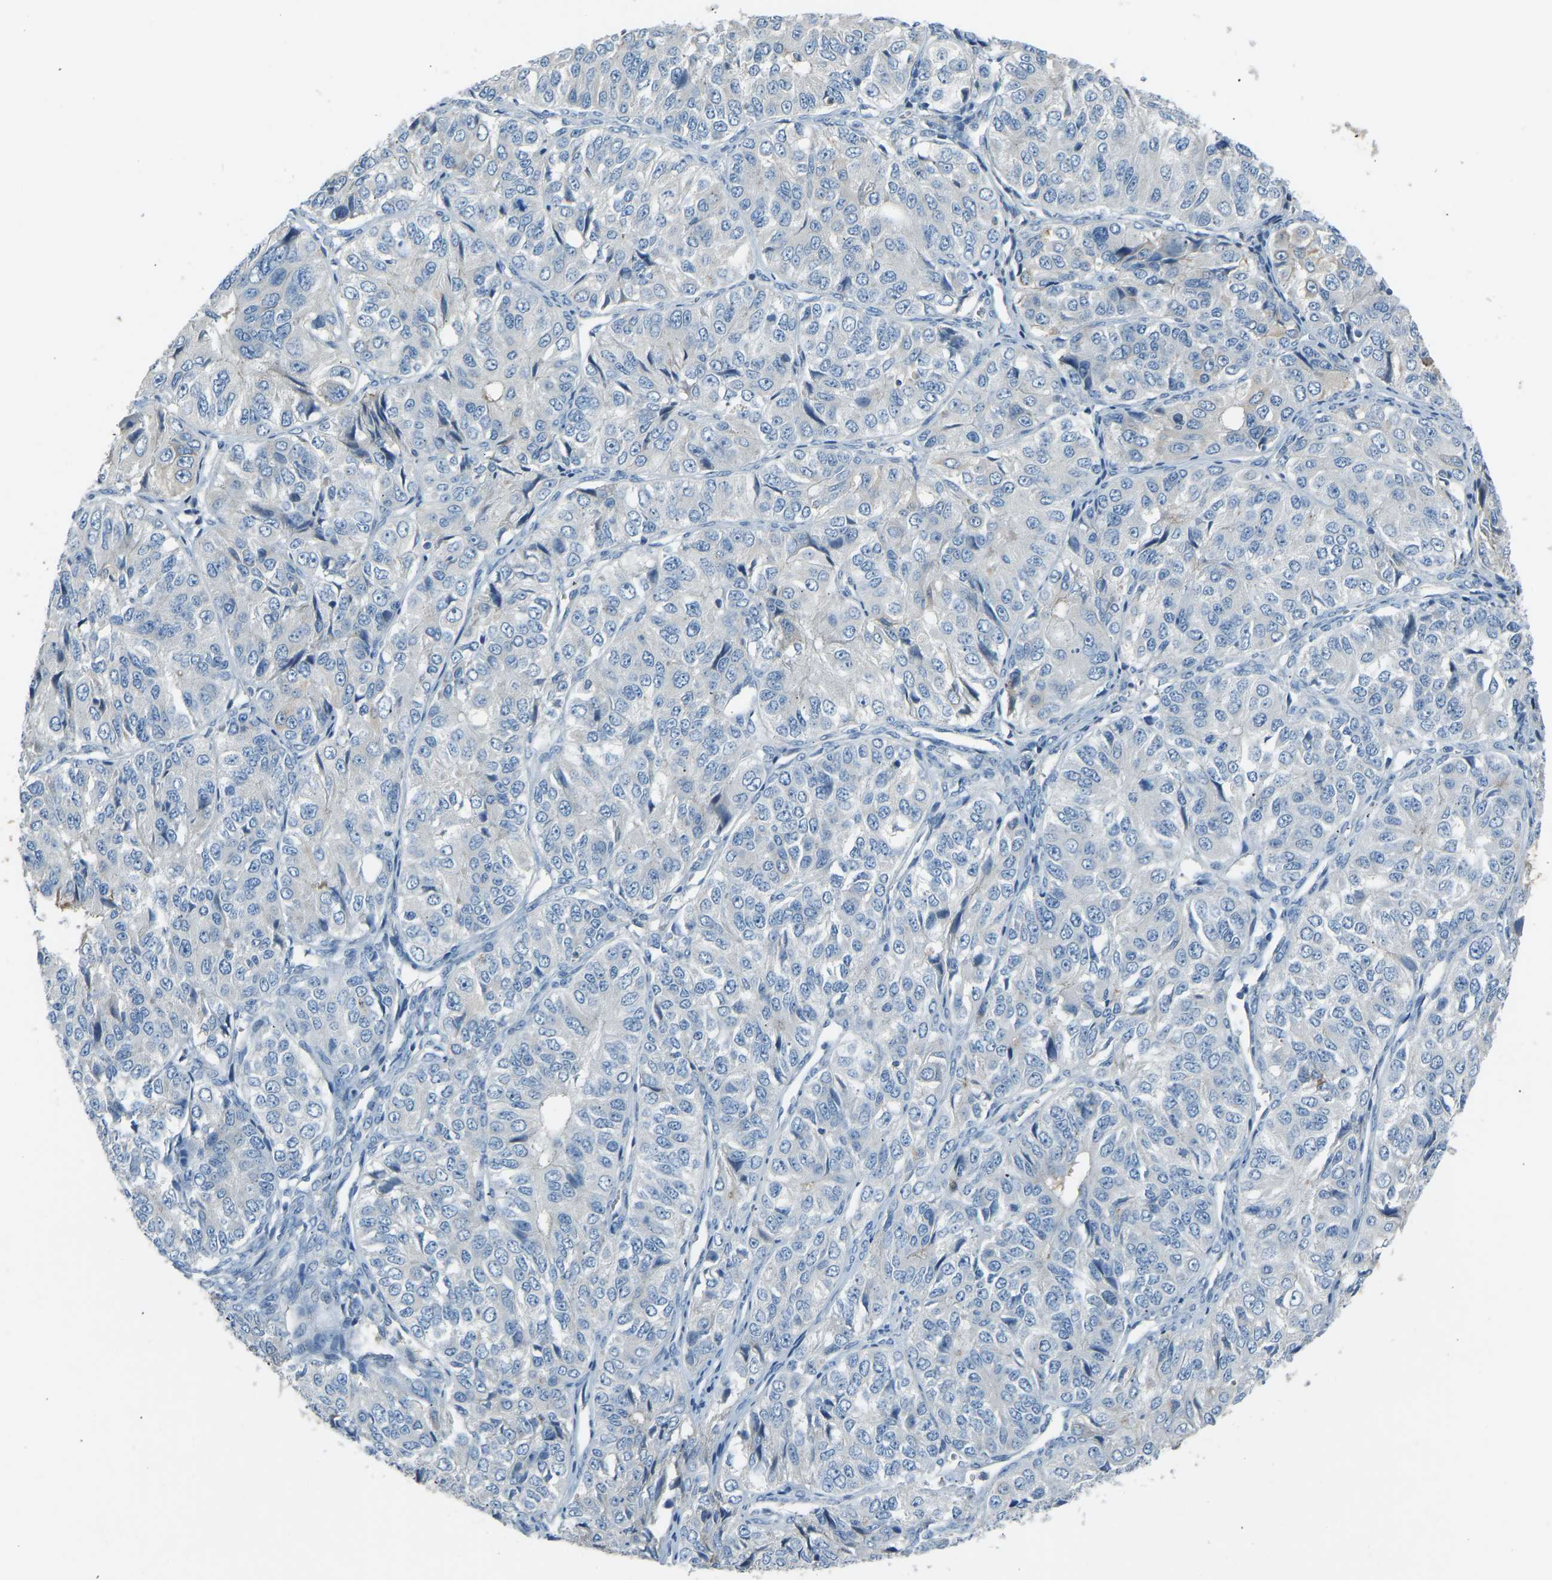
{"staining": {"intensity": "negative", "quantity": "none", "location": "none"}, "tissue": "ovarian cancer", "cell_type": "Tumor cells", "image_type": "cancer", "snomed": [{"axis": "morphology", "description": "Carcinoma, endometroid"}, {"axis": "topography", "description": "Ovary"}], "caption": "Ovarian cancer (endometroid carcinoma) was stained to show a protein in brown. There is no significant staining in tumor cells.", "gene": "FBLN2", "patient": {"sex": "female", "age": 51}}